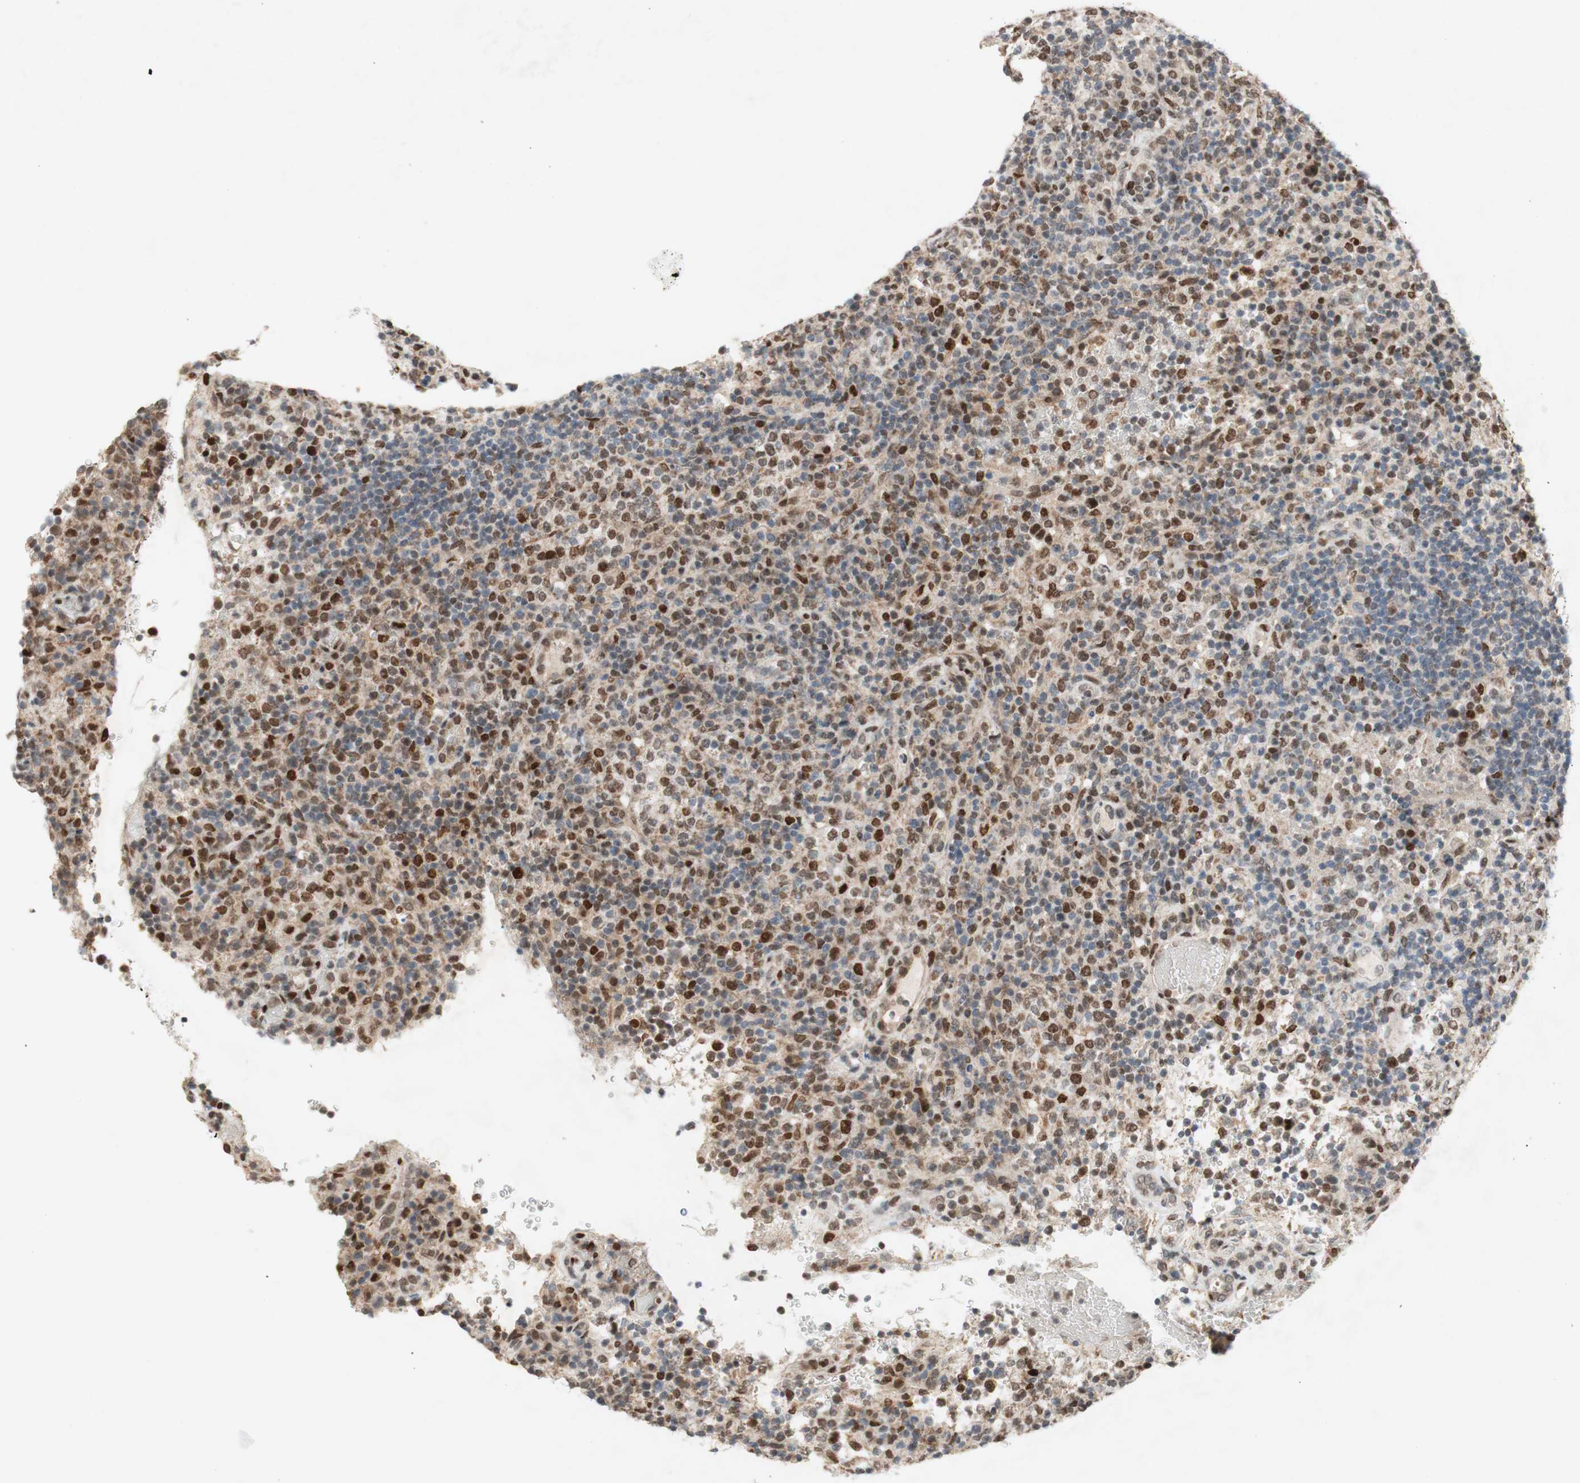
{"staining": {"intensity": "moderate", "quantity": "25%-75%", "location": "nuclear"}, "tissue": "lymphoma", "cell_type": "Tumor cells", "image_type": "cancer", "snomed": [{"axis": "morphology", "description": "Malignant lymphoma, non-Hodgkin's type, High grade"}, {"axis": "topography", "description": "Lymph node"}], "caption": "High-grade malignant lymphoma, non-Hodgkin's type stained for a protein (brown) demonstrates moderate nuclear positive staining in approximately 25%-75% of tumor cells.", "gene": "DNMT3A", "patient": {"sex": "female", "age": 76}}